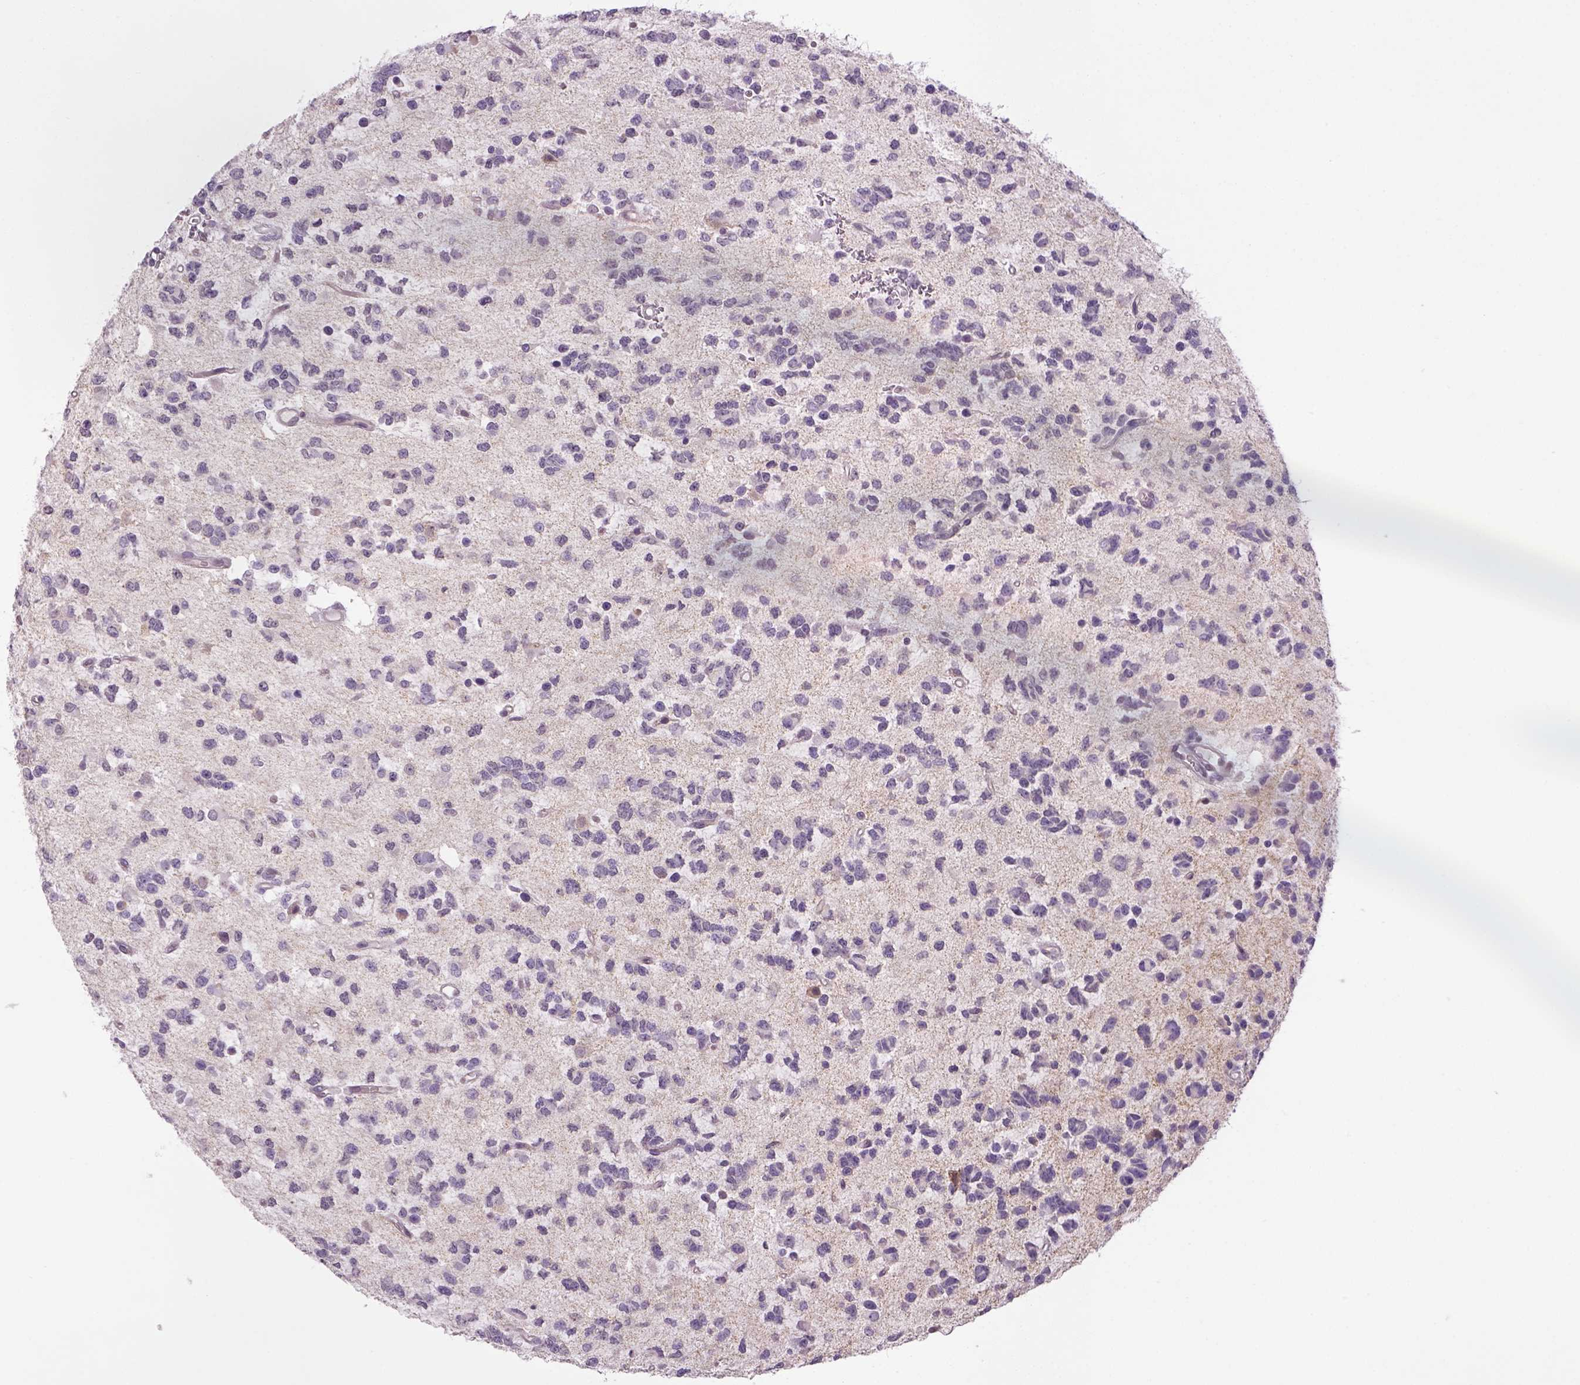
{"staining": {"intensity": "negative", "quantity": "none", "location": "none"}, "tissue": "glioma", "cell_type": "Tumor cells", "image_type": "cancer", "snomed": [{"axis": "morphology", "description": "Glioma, malignant, Low grade"}, {"axis": "topography", "description": "Brain"}], "caption": "Tumor cells show no significant positivity in glioma. (Stains: DAB IHC with hematoxylin counter stain, Microscopy: brightfield microscopy at high magnification).", "gene": "PRRT1", "patient": {"sex": "female", "age": 45}}